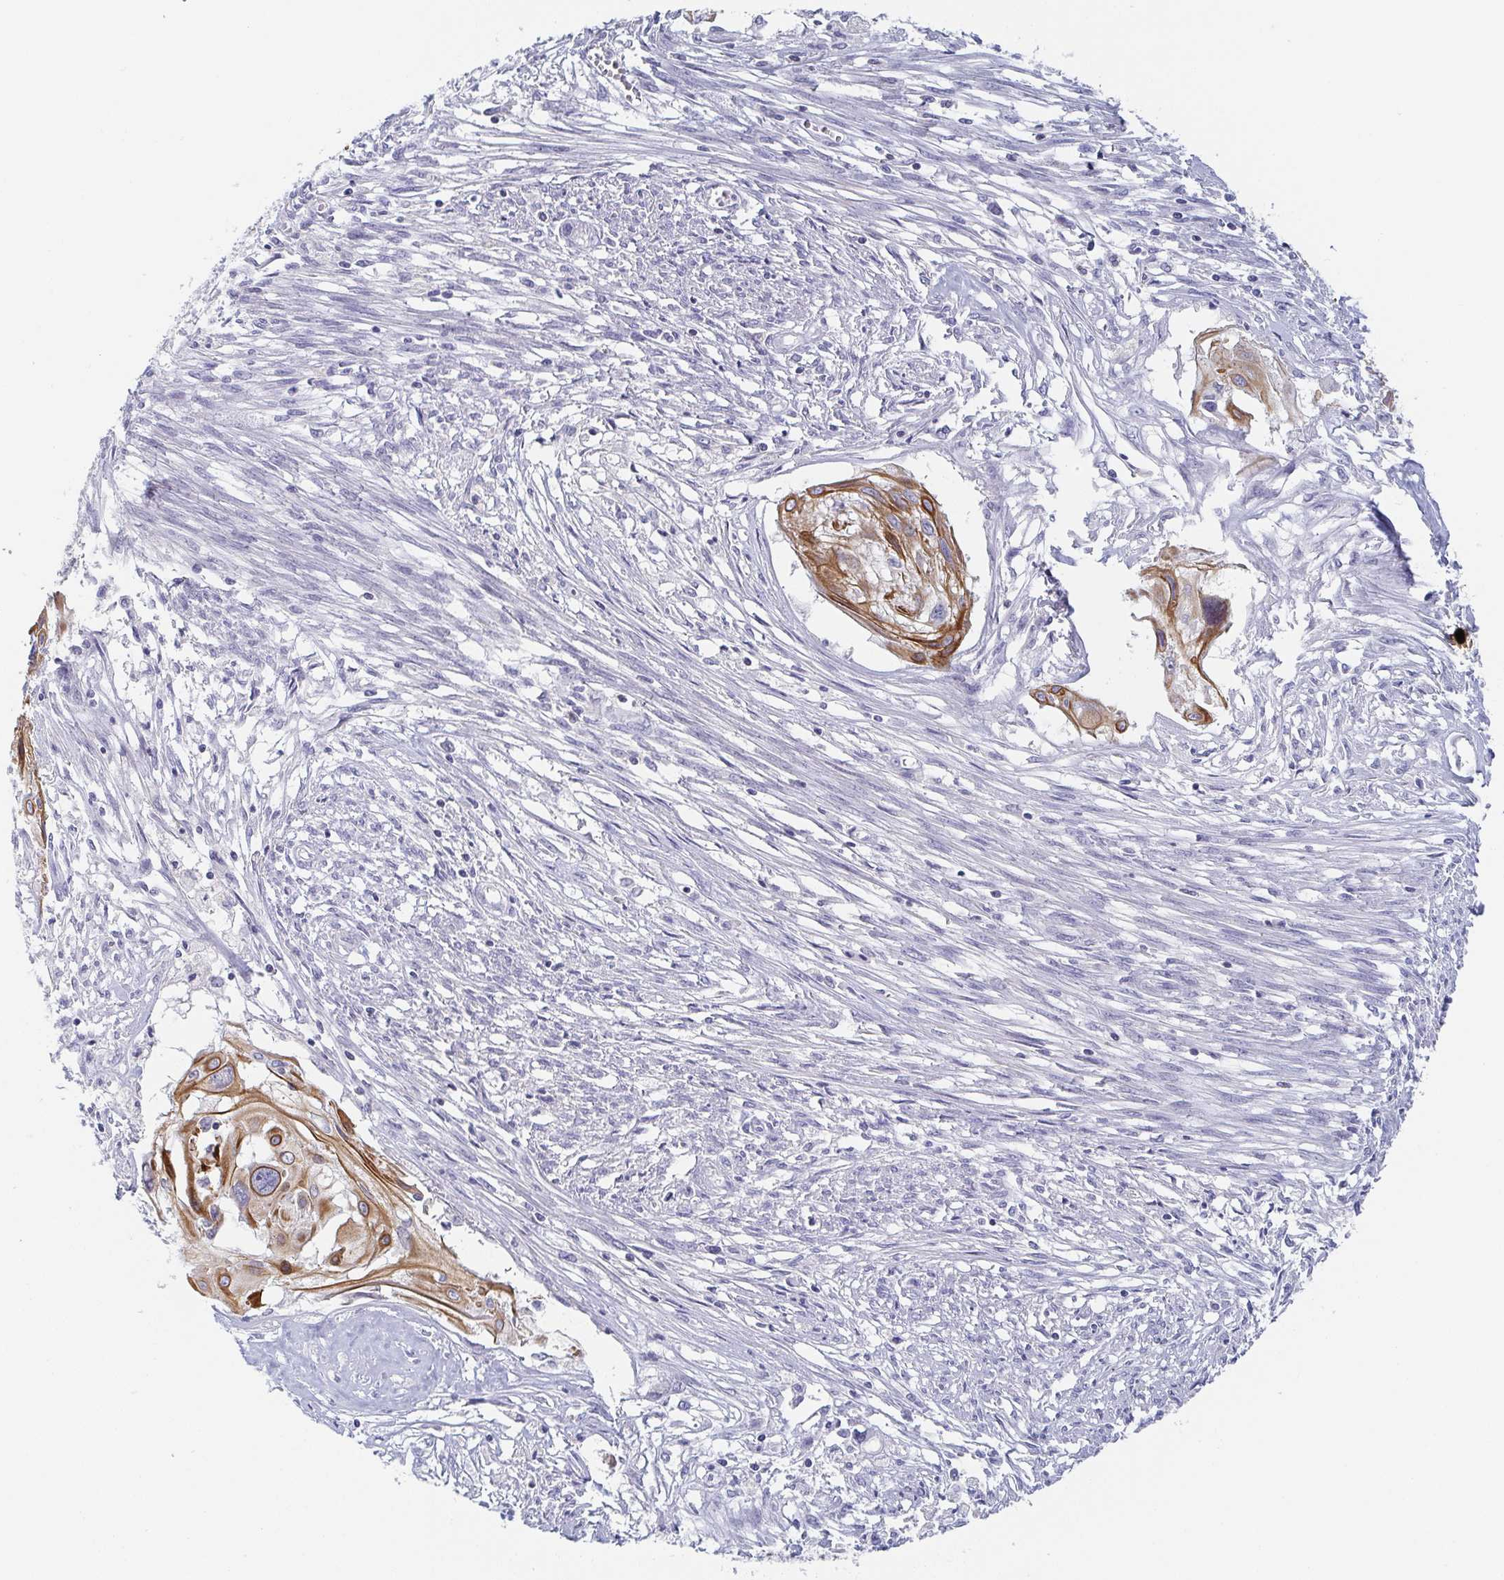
{"staining": {"intensity": "moderate", "quantity": ">75%", "location": "cytoplasmic/membranous"}, "tissue": "cervical cancer", "cell_type": "Tumor cells", "image_type": "cancer", "snomed": [{"axis": "morphology", "description": "Squamous cell carcinoma, NOS"}, {"axis": "topography", "description": "Cervix"}], "caption": "Squamous cell carcinoma (cervical) tissue displays moderate cytoplasmic/membranous expression in approximately >75% of tumor cells", "gene": "RHOV", "patient": {"sex": "female", "age": 49}}